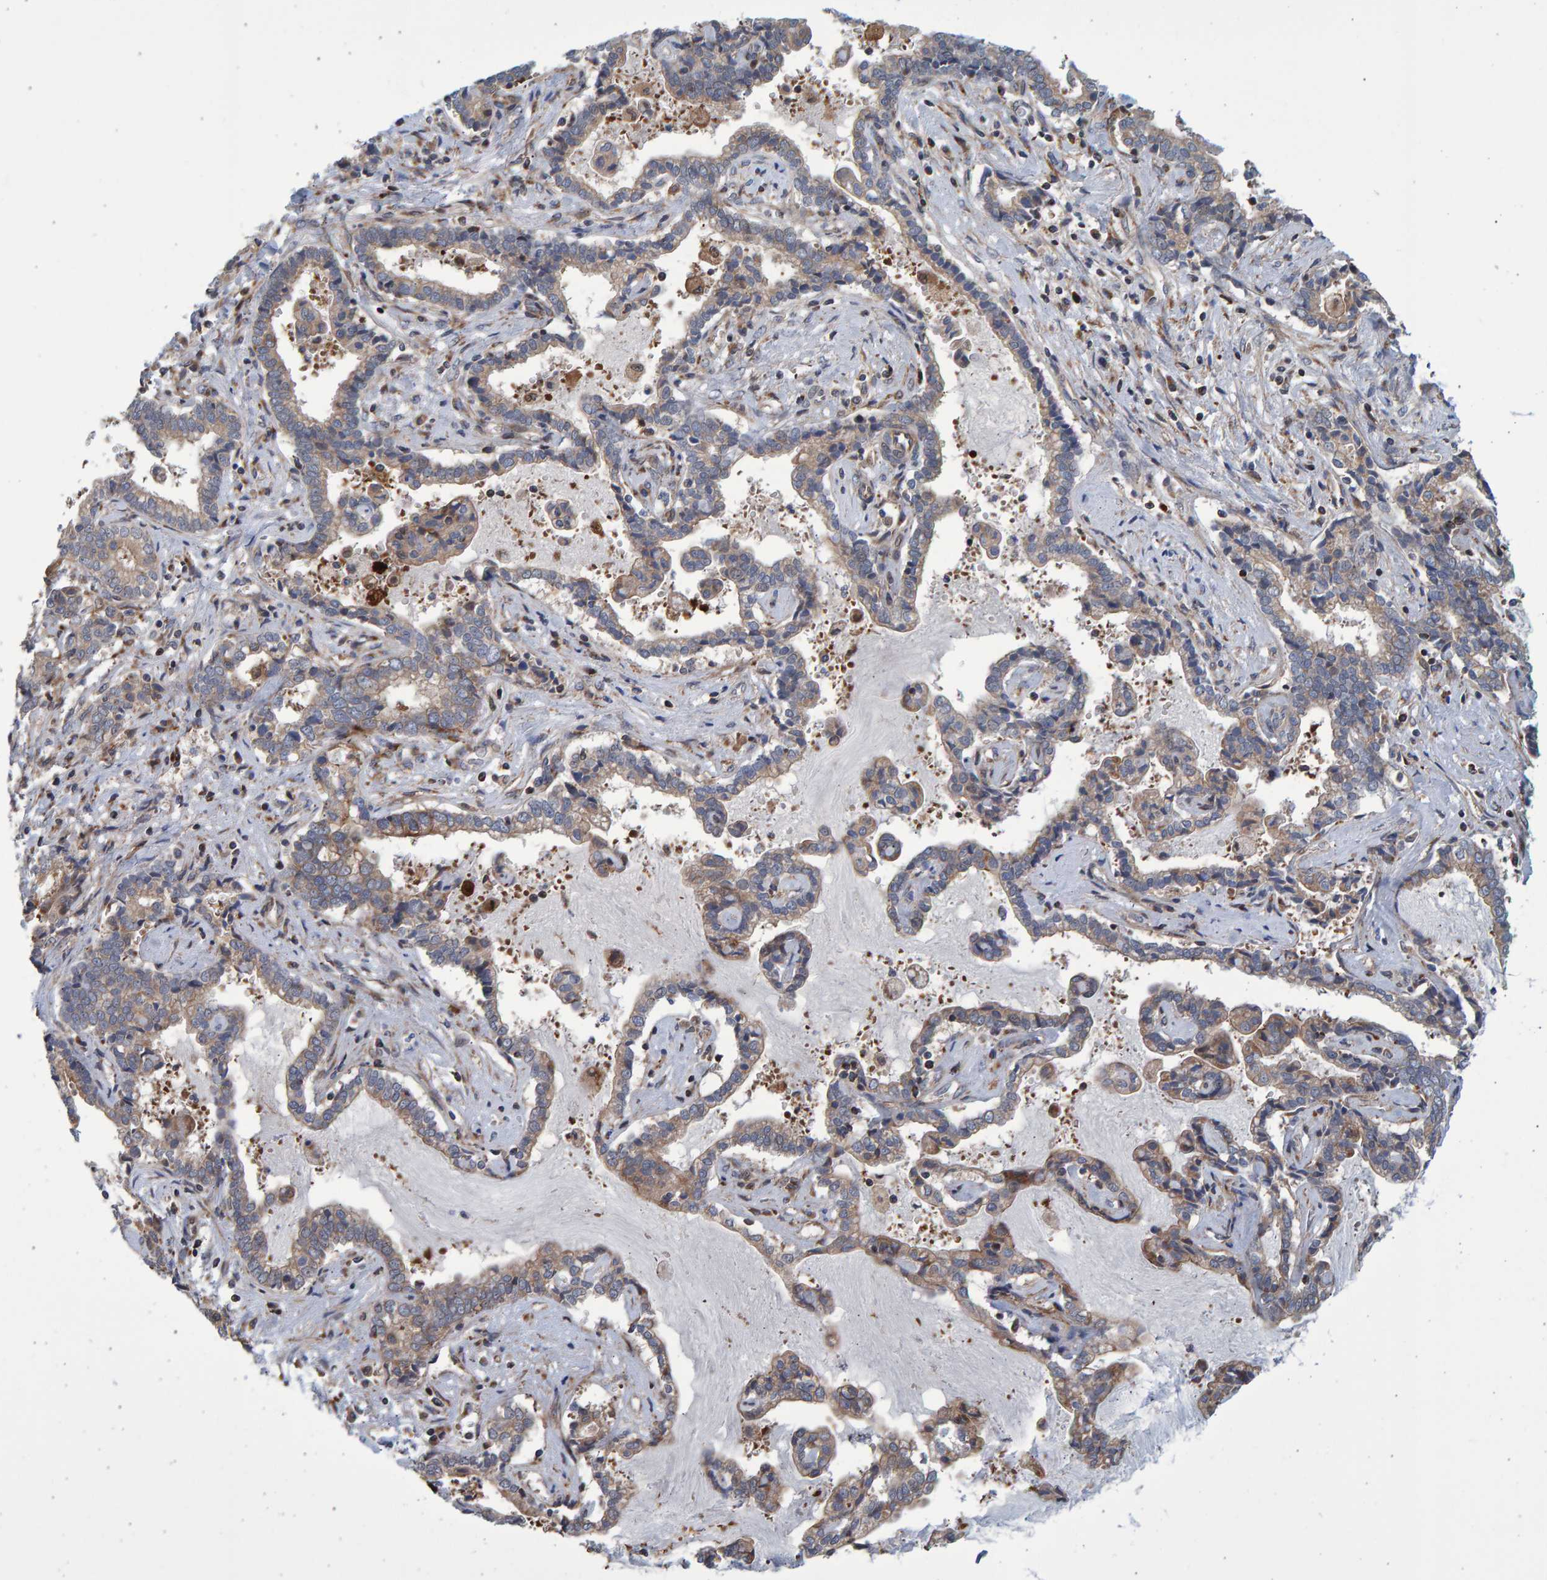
{"staining": {"intensity": "weak", "quantity": "<25%", "location": "cytoplasmic/membranous"}, "tissue": "liver cancer", "cell_type": "Tumor cells", "image_type": "cancer", "snomed": [{"axis": "morphology", "description": "Cholangiocarcinoma"}, {"axis": "topography", "description": "Liver"}], "caption": "Immunohistochemistry histopathology image of neoplastic tissue: liver cancer stained with DAB shows no significant protein staining in tumor cells. (DAB (3,3'-diaminobenzidine) IHC, high magnification).", "gene": "LRBA", "patient": {"sex": "male", "age": 57}}